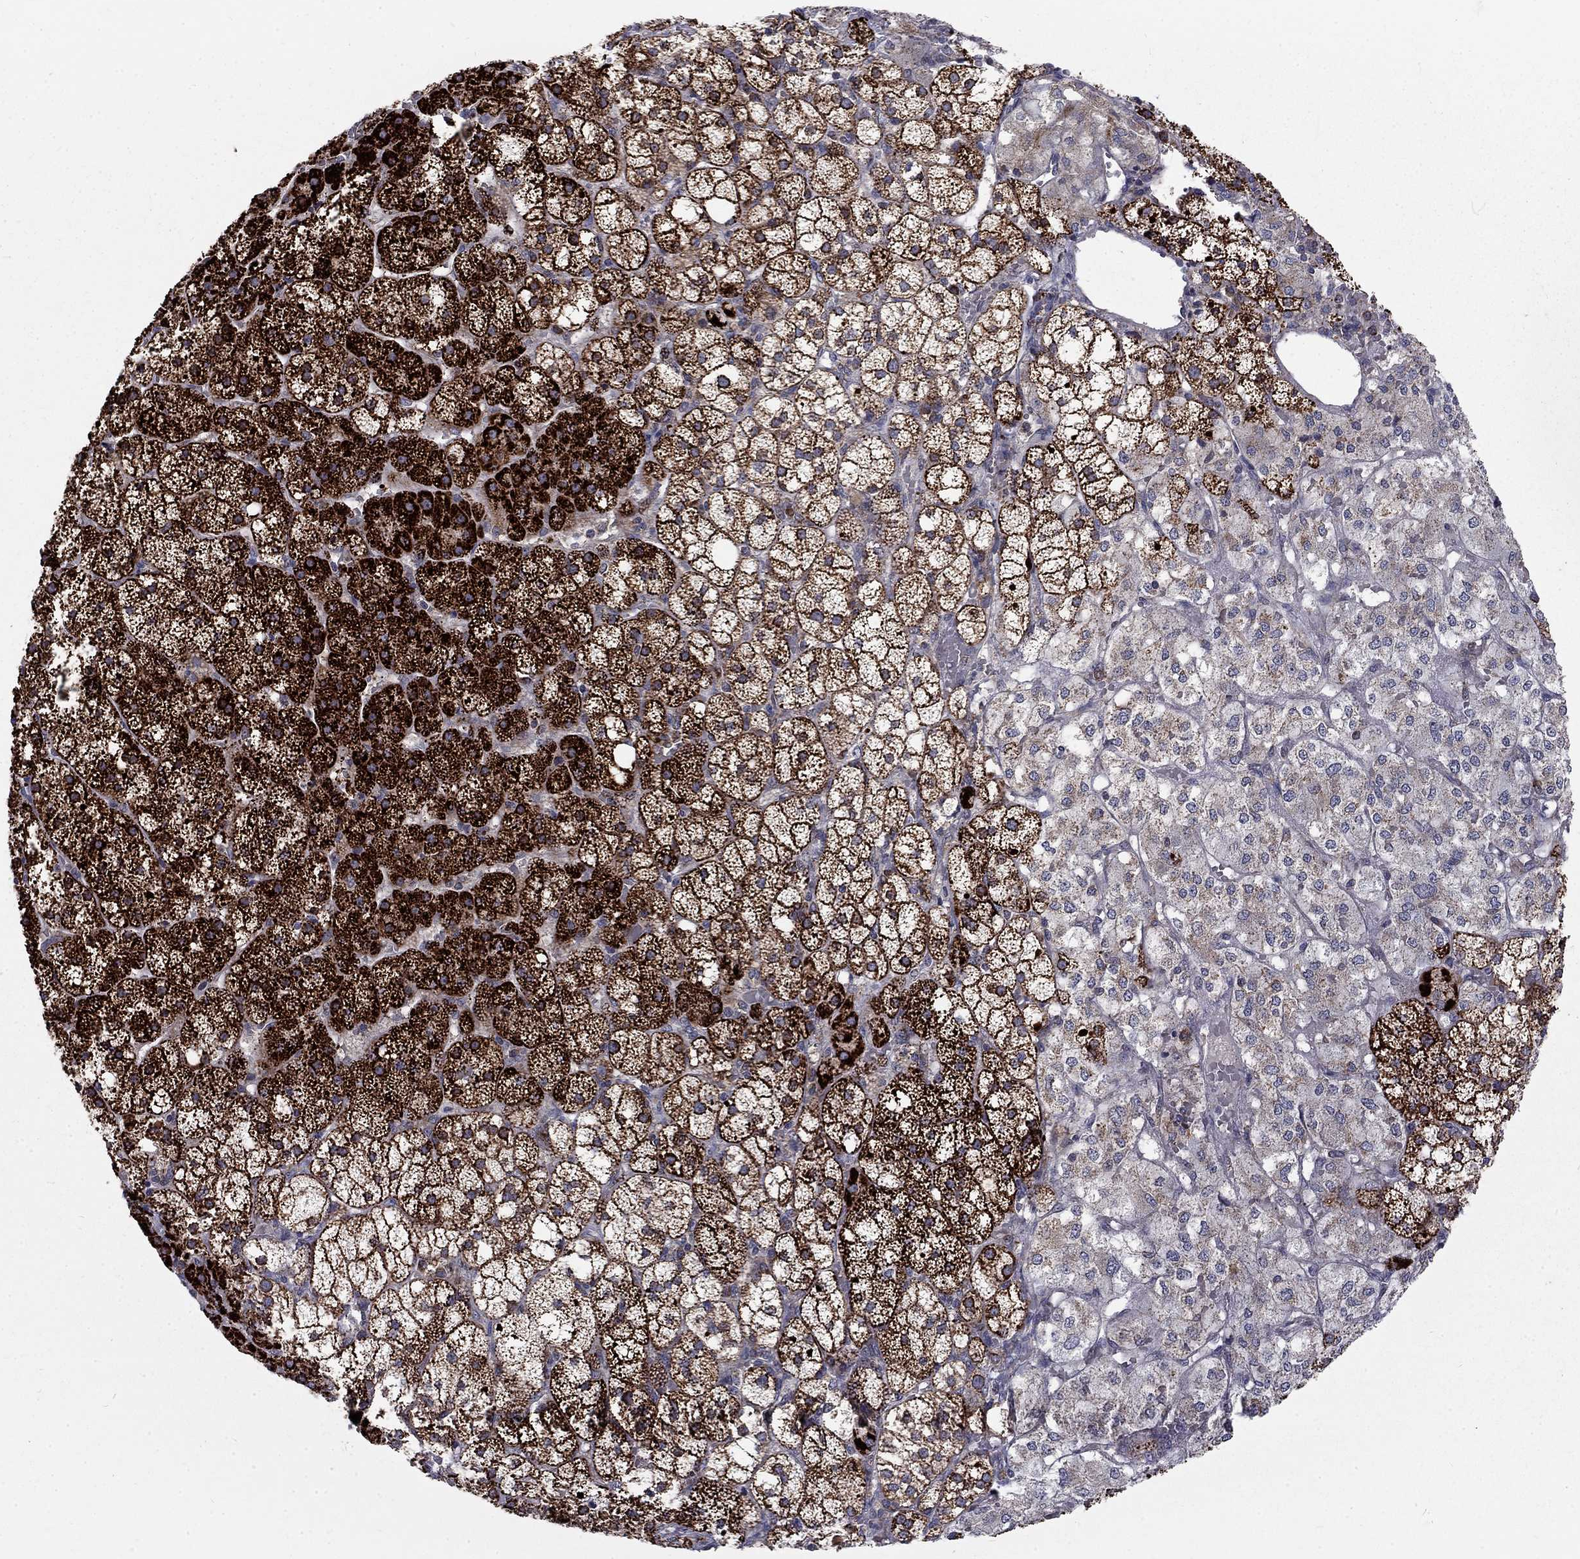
{"staining": {"intensity": "strong", "quantity": ">75%", "location": "cytoplasmic/membranous"}, "tissue": "adrenal gland", "cell_type": "Glandular cells", "image_type": "normal", "snomed": [{"axis": "morphology", "description": "Normal tissue, NOS"}, {"axis": "topography", "description": "Adrenal gland"}], "caption": "Protein expression analysis of unremarkable adrenal gland shows strong cytoplasmic/membranous positivity in about >75% of glandular cells. Immunohistochemistry stains the protein in brown and the nuclei are stained blue.", "gene": "ALDH1B1", "patient": {"sex": "male", "age": 53}}